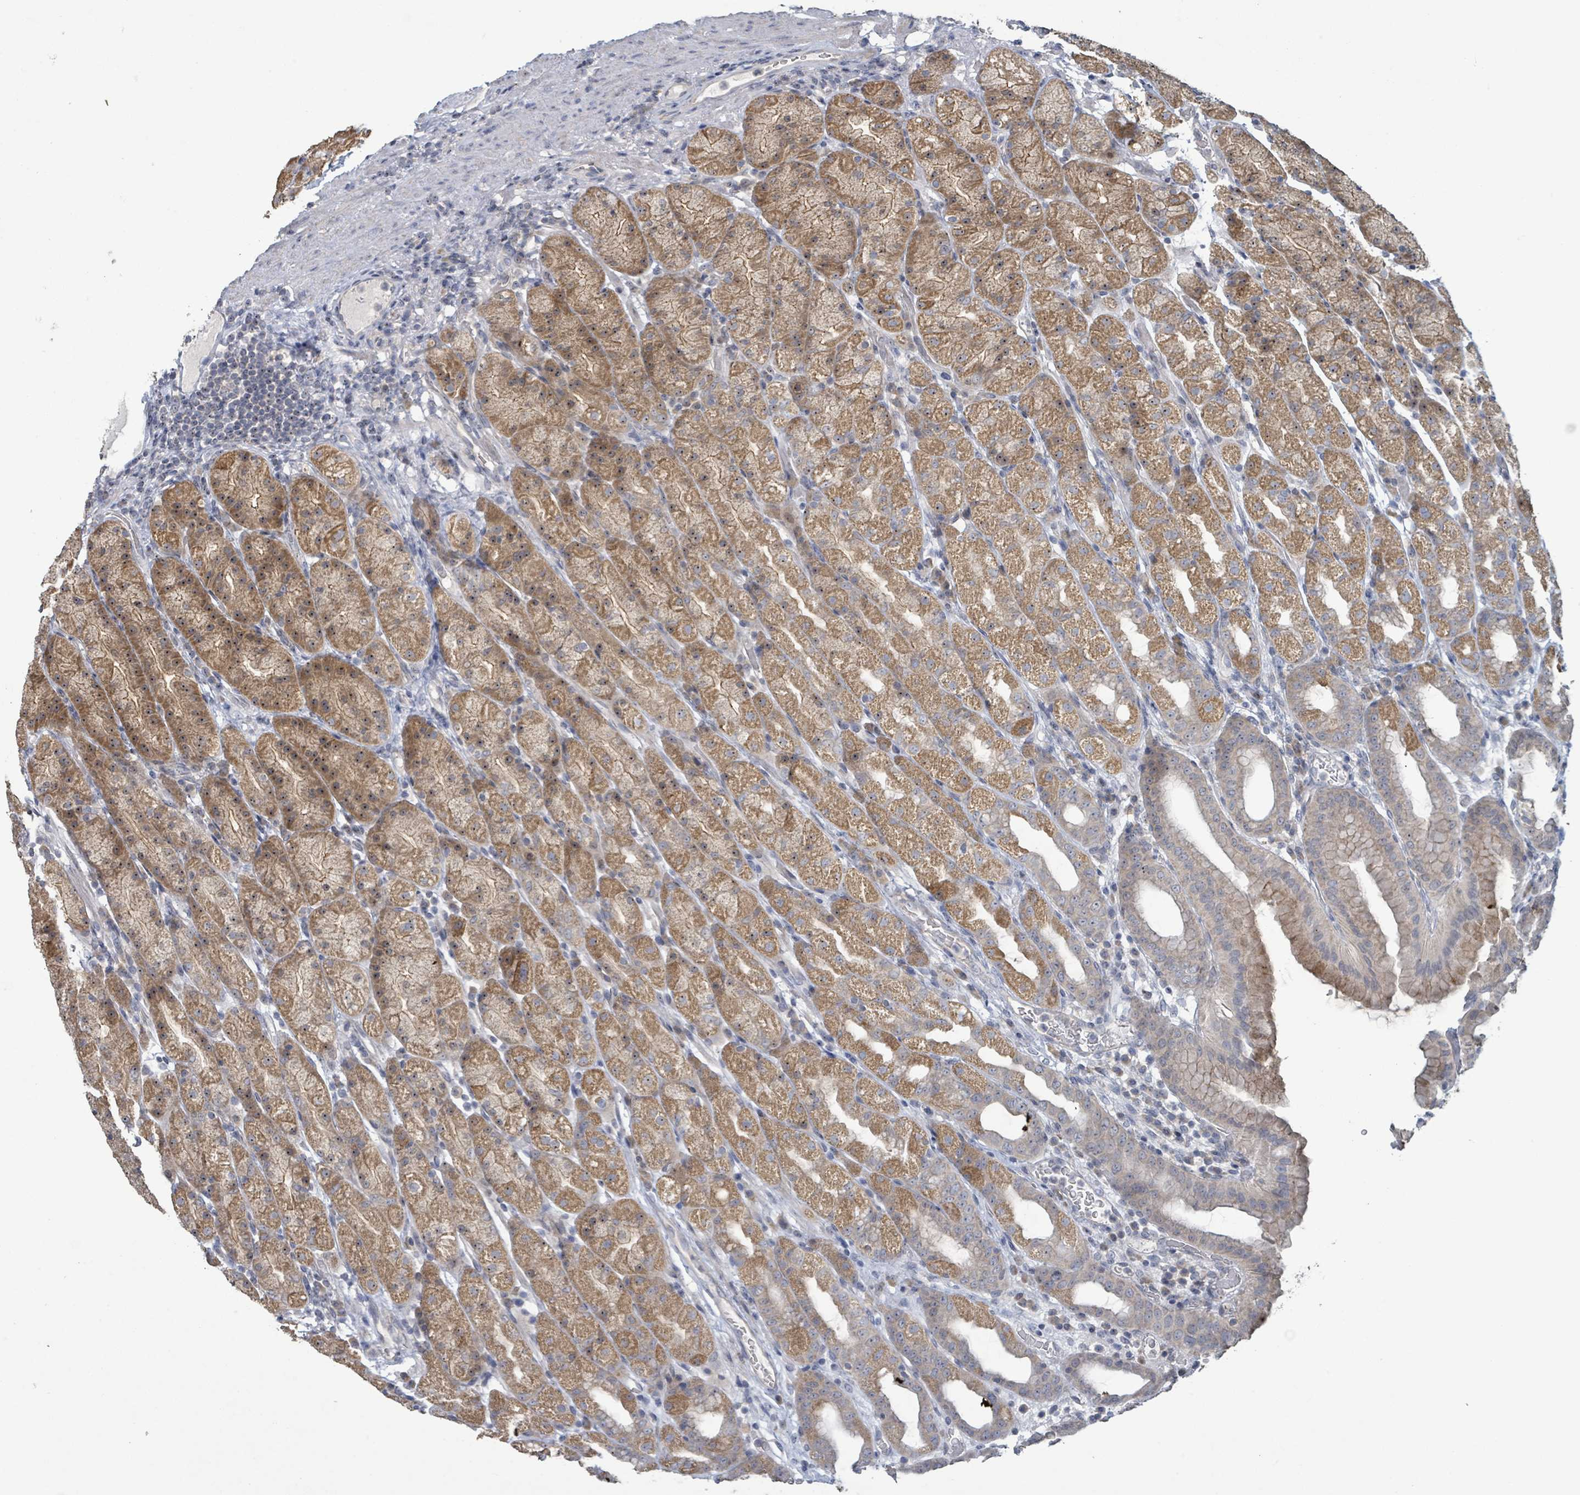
{"staining": {"intensity": "moderate", "quantity": ">75%", "location": "cytoplasmic/membranous"}, "tissue": "stomach", "cell_type": "Glandular cells", "image_type": "normal", "snomed": [{"axis": "morphology", "description": "Normal tissue, NOS"}, {"axis": "topography", "description": "Stomach, upper"}, {"axis": "topography", "description": "Stomach"}], "caption": "This image reveals normal stomach stained with immunohistochemistry (IHC) to label a protein in brown. The cytoplasmic/membranous of glandular cells show moderate positivity for the protein. Nuclei are counter-stained blue.", "gene": "RPL32", "patient": {"sex": "male", "age": 68}}